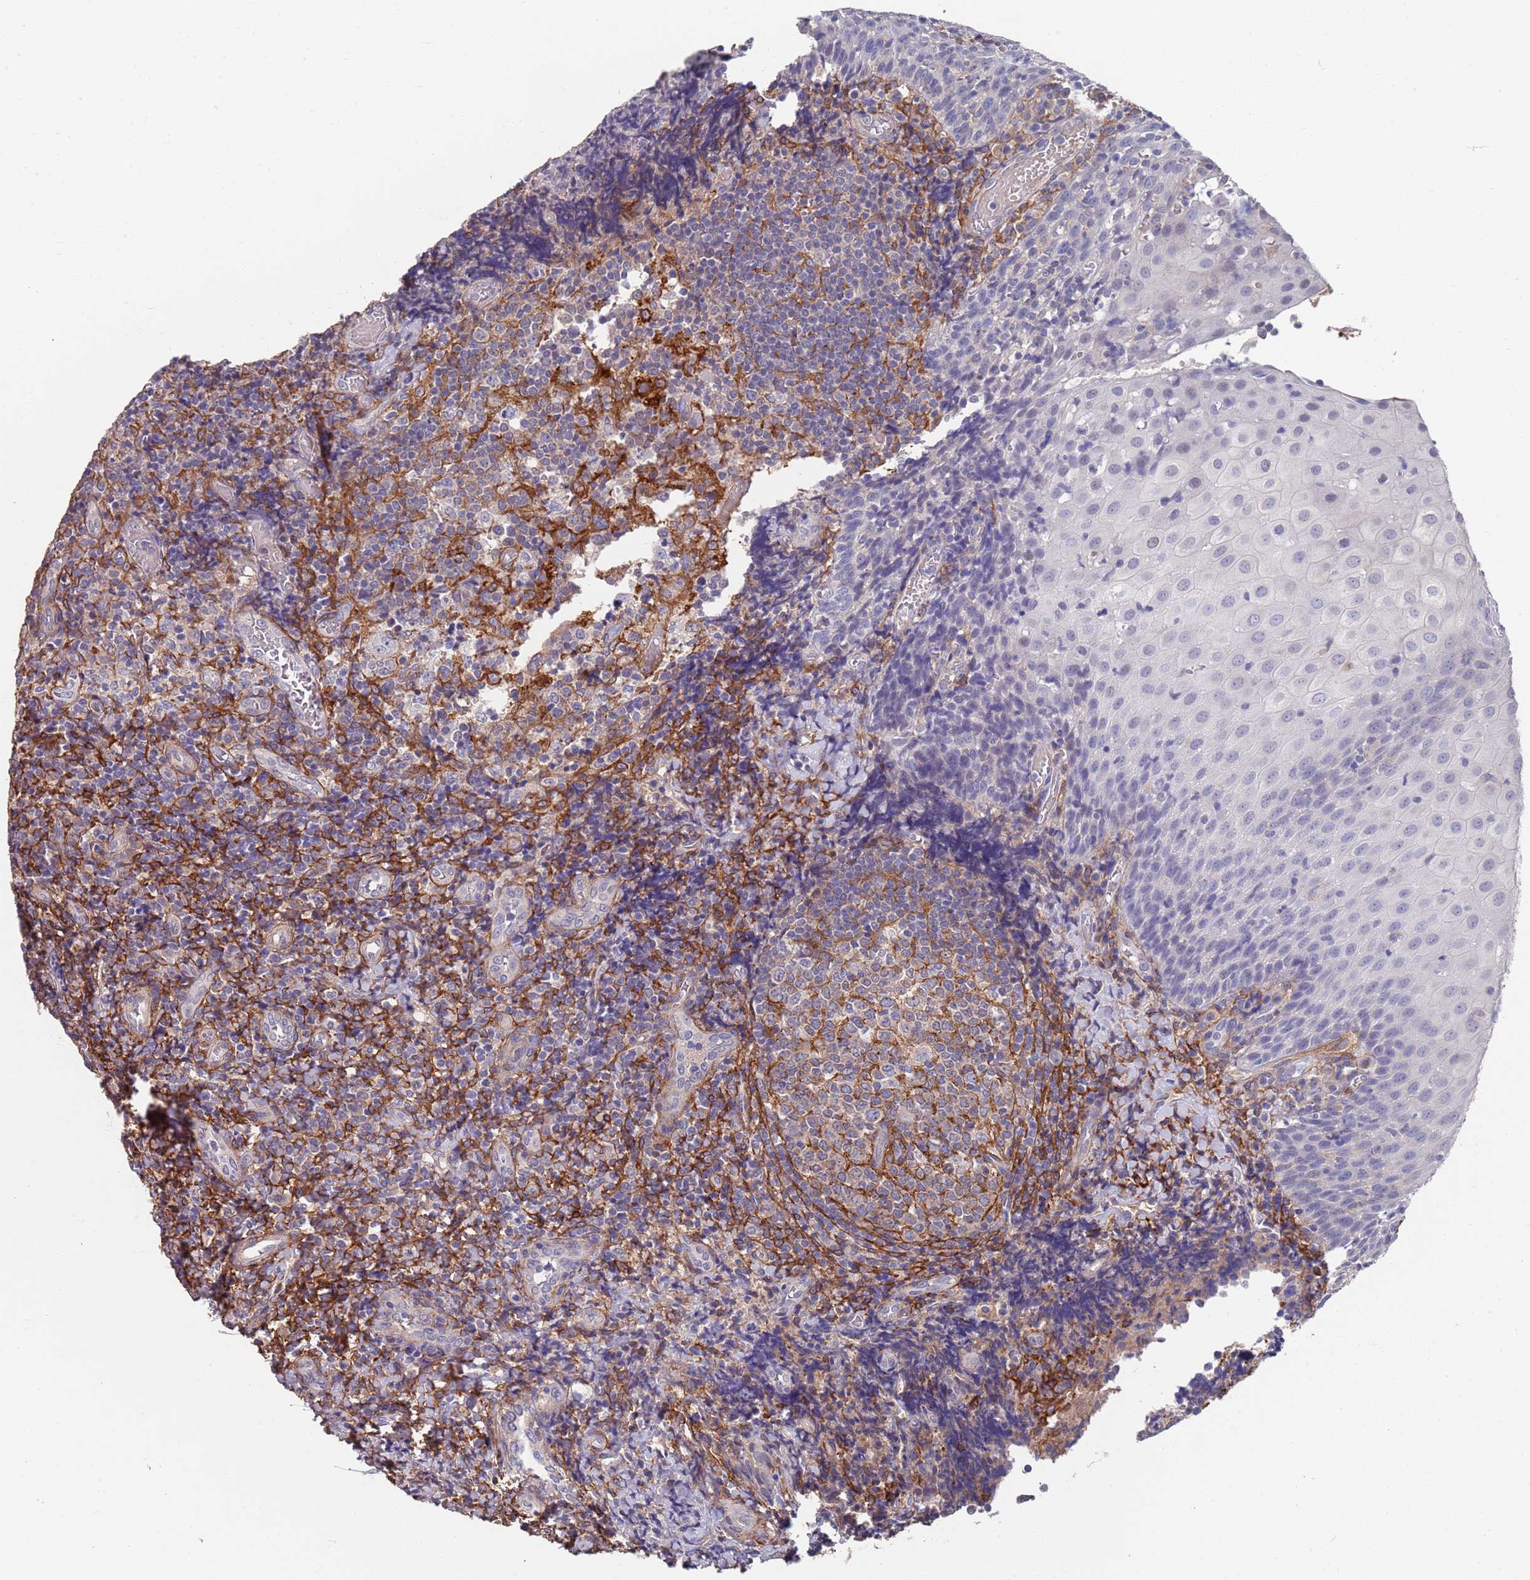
{"staining": {"intensity": "weak", "quantity": "25%-75%", "location": "cytoplasmic/membranous"}, "tissue": "tonsil", "cell_type": "Germinal center cells", "image_type": "normal", "snomed": [{"axis": "morphology", "description": "Normal tissue, NOS"}, {"axis": "topography", "description": "Tonsil"}], "caption": "Immunohistochemical staining of normal tonsil shows weak cytoplasmic/membranous protein staining in approximately 25%-75% of germinal center cells. (Stains: DAB (3,3'-diaminobenzidine) in brown, nuclei in blue, Microscopy: brightfield microscopy at high magnification).", "gene": "ANK2", "patient": {"sex": "female", "age": 19}}